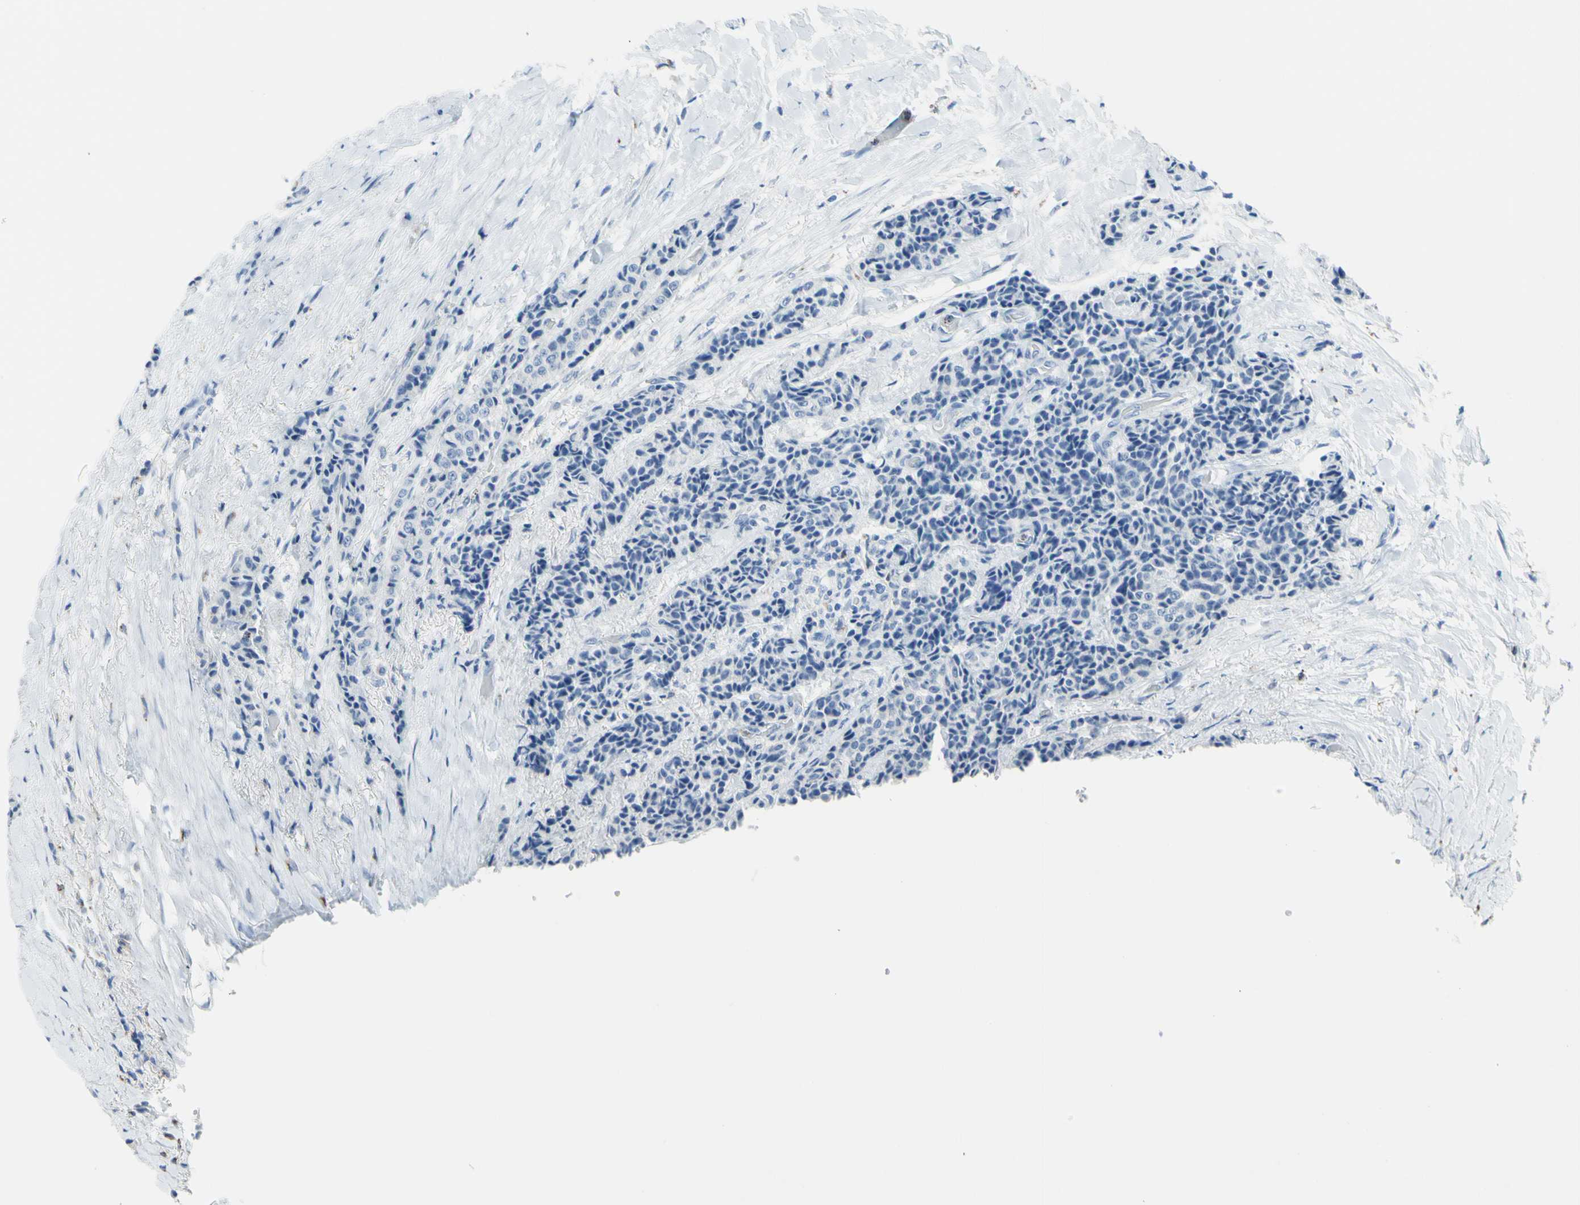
{"staining": {"intensity": "negative", "quantity": "none", "location": "none"}, "tissue": "carcinoid", "cell_type": "Tumor cells", "image_type": "cancer", "snomed": [{"axis": "morphology", "description": "Carcinoid, malignant, NOS"}, {"axis": "topography", "description": "Colon"}], "caption": "Tumor cells are negative for brown protein staining in carcinoid.", "gene": "CYSLTR1", "patient": {"sex": "female", "age": 61}}